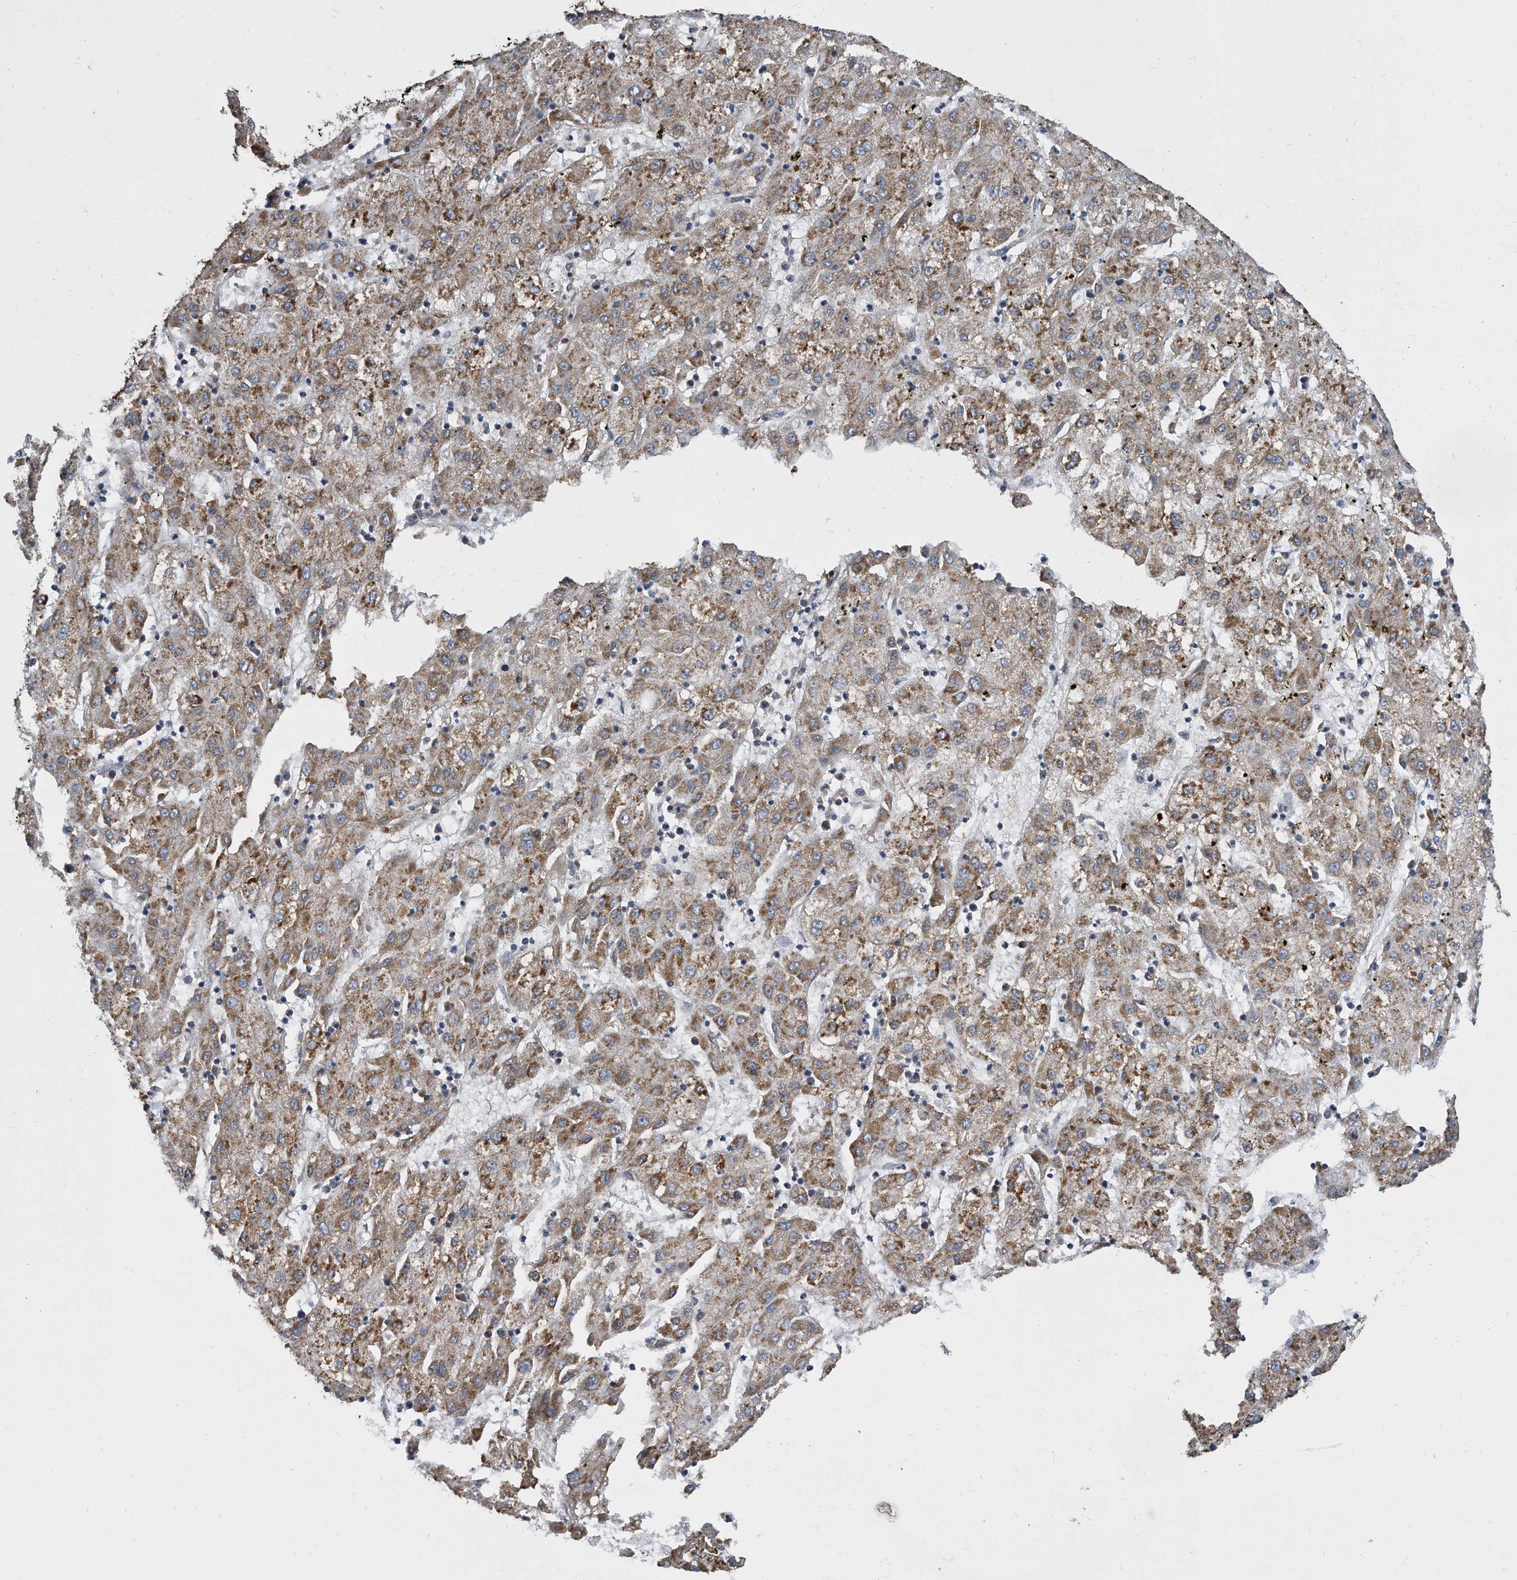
{"staining": {"intensity": "moderate", "quantity": ">75%", "location": "cytoplasmic/membranous"}, "tissue": "liver cancer", "cell_type": "Tumor cells", "image_type": "cancer", "snomed": [{"axis": "morphology", "description": "Carcinoma, Hepatocellular, NOS"}, {"axis": "topography", "description": "Liver"}], "caption": "Immunohistochemical staining of liver cancer reveals medium levels of moderate cytoplasmic/membranous expression in about >75% of tumor cells.", "gene": "CCDC47", "patient": {"sex": "male", "age": 72}}